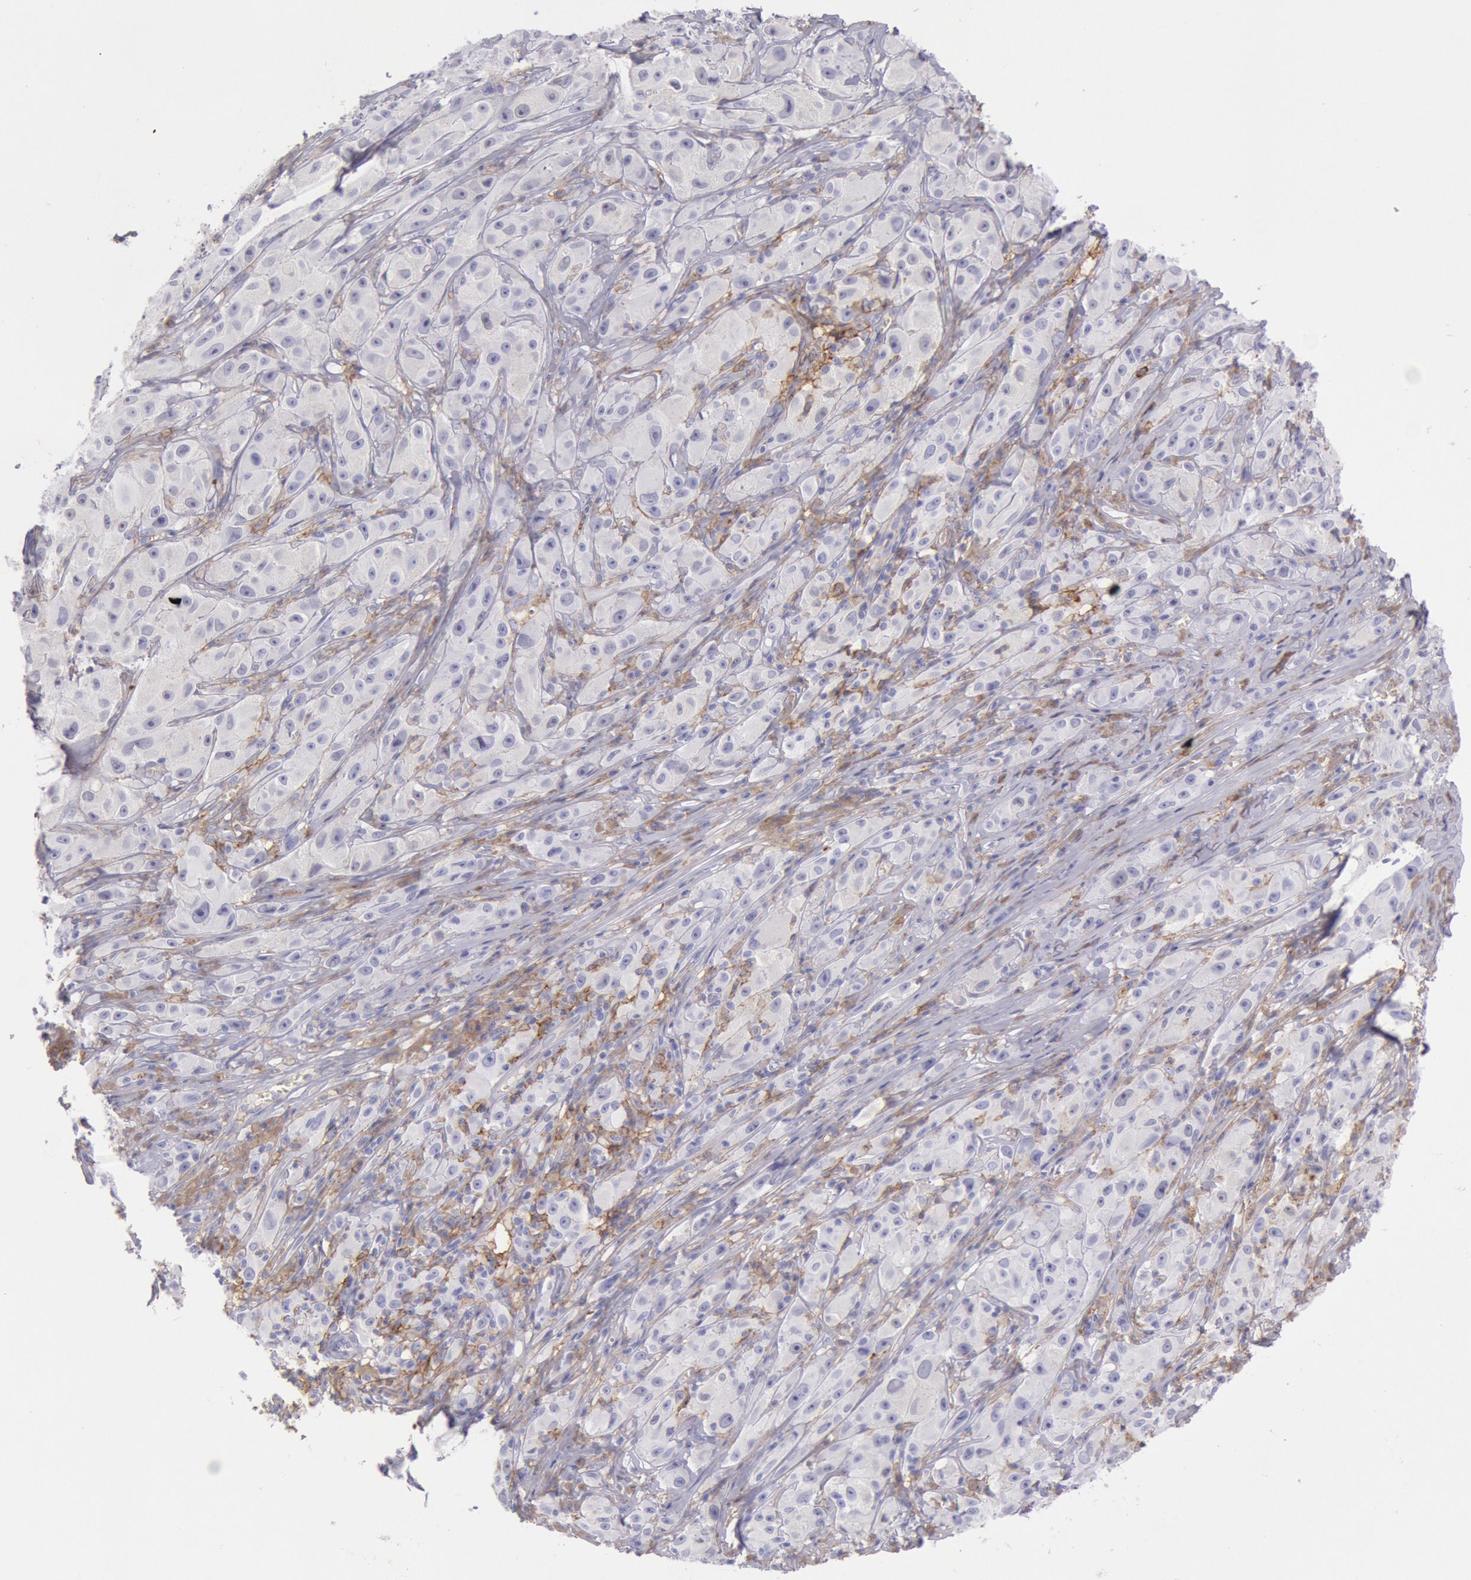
{"staining": {"intensity": "negative", "quantity": "none", "location": "none"}, "tissue": "melanoma", "cell_type": "Tumor cells", "image_type": "cancer", "snomed": [{"axis": "morphology", "description": "Malignant melanoma, NOS"}, {"axis": "topography", "description": "Skin"}], "caption": "This is a photomicrograph of immunohistochemistry staining of malignant melanoma, which shows no positivity in tumor cells.", "gene": "LYN", "patient": {"sex": "male", "age": 56}}